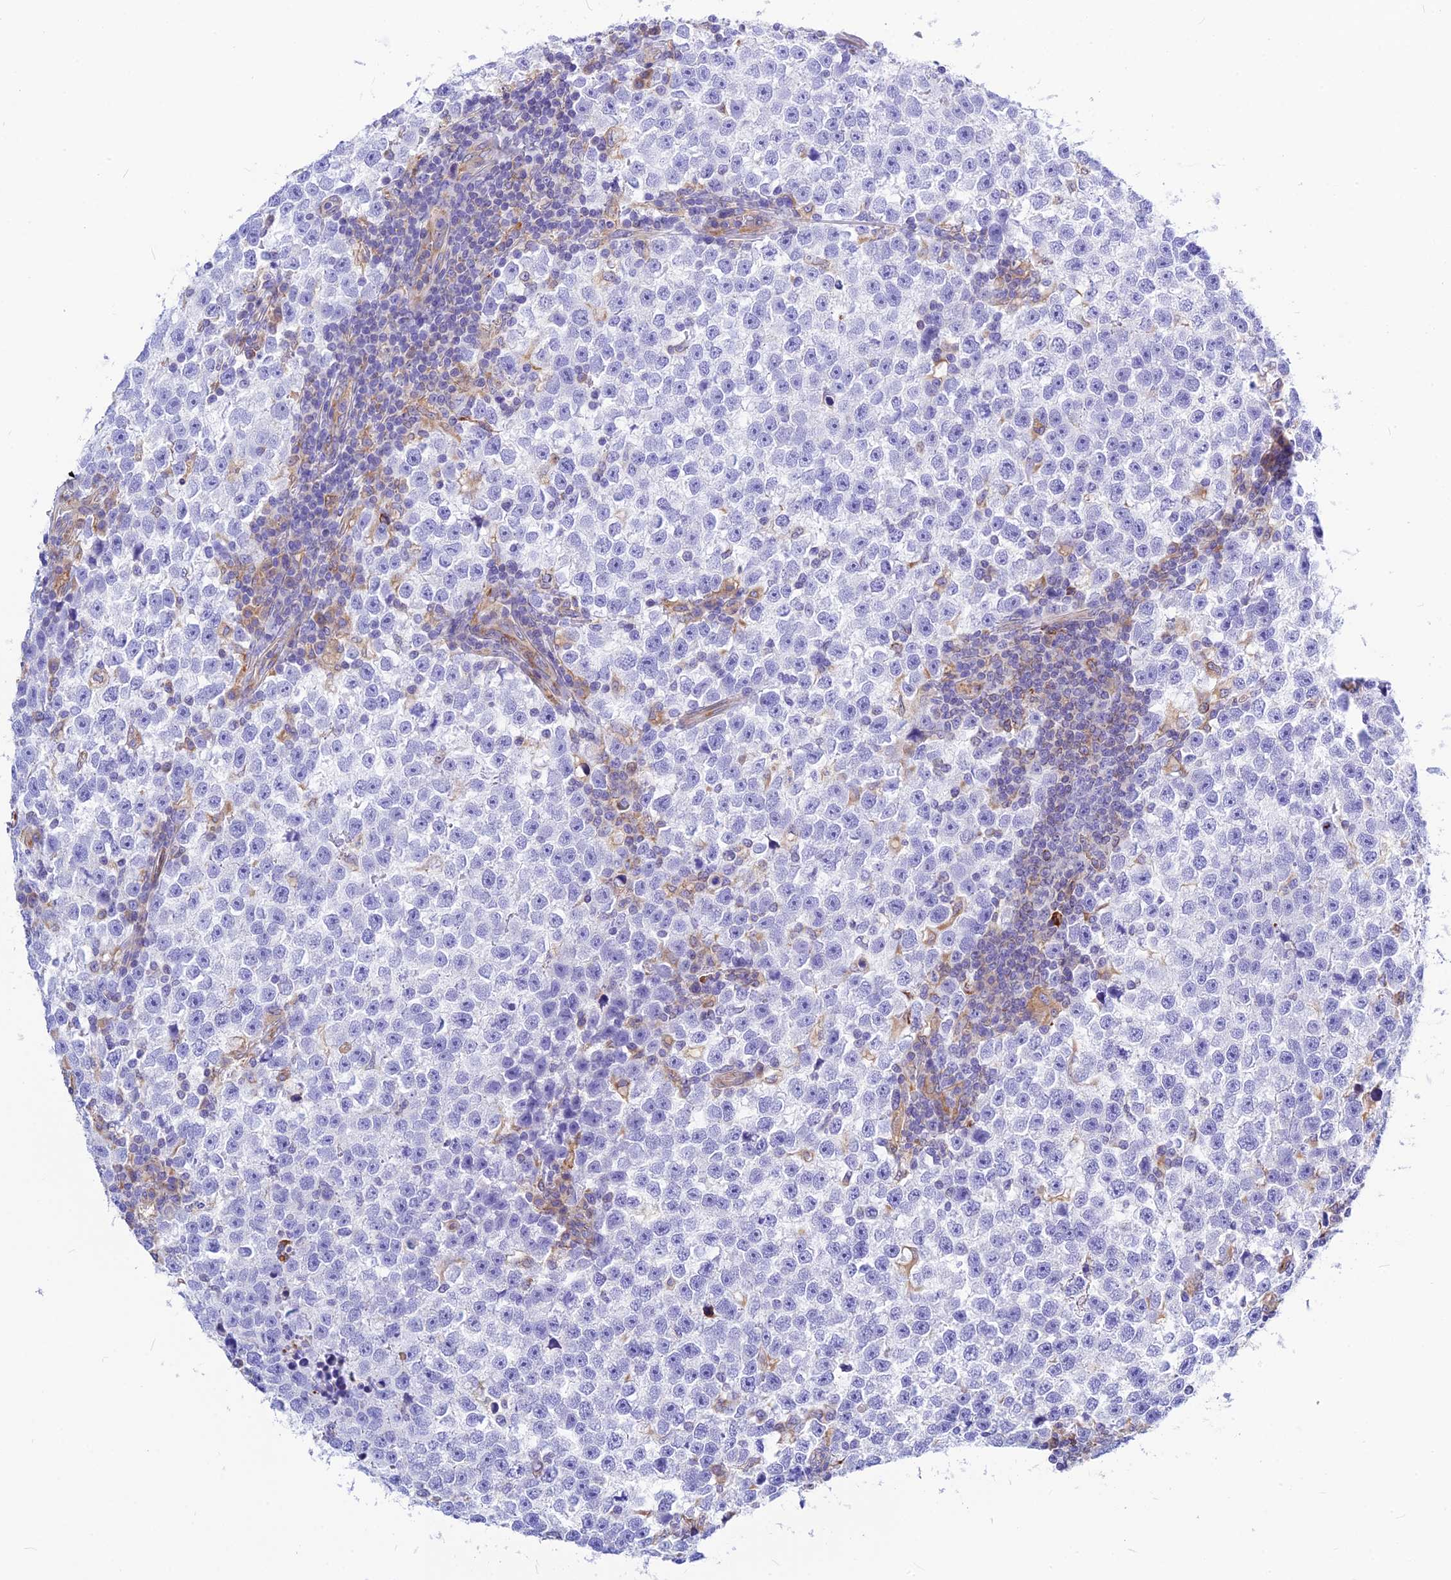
{"staining": {"intensity": "negative", "quantity": "none", "location": "none"}, "tissue": "testis cancer", "cell_type": "Tumor cells", "image_type": "cancer", "snomed": [{"axis": "morphology", "description": "Normal tissue, NOS"}, {"axis": "morphology", "description": "Seminoma, NOS"}, {"axis": "topography", "description": "Testis"}], "caption": "IHC photomicrograph of neoplastic tissue: testis cancer stained with DAB (3,3'-diaminobenzidine) exhibits no significant protein expression in tumor cells. Nuclei are stained in blue.", "gene": "CNOT6", "patient": {"sex": "male", "age": 43}}